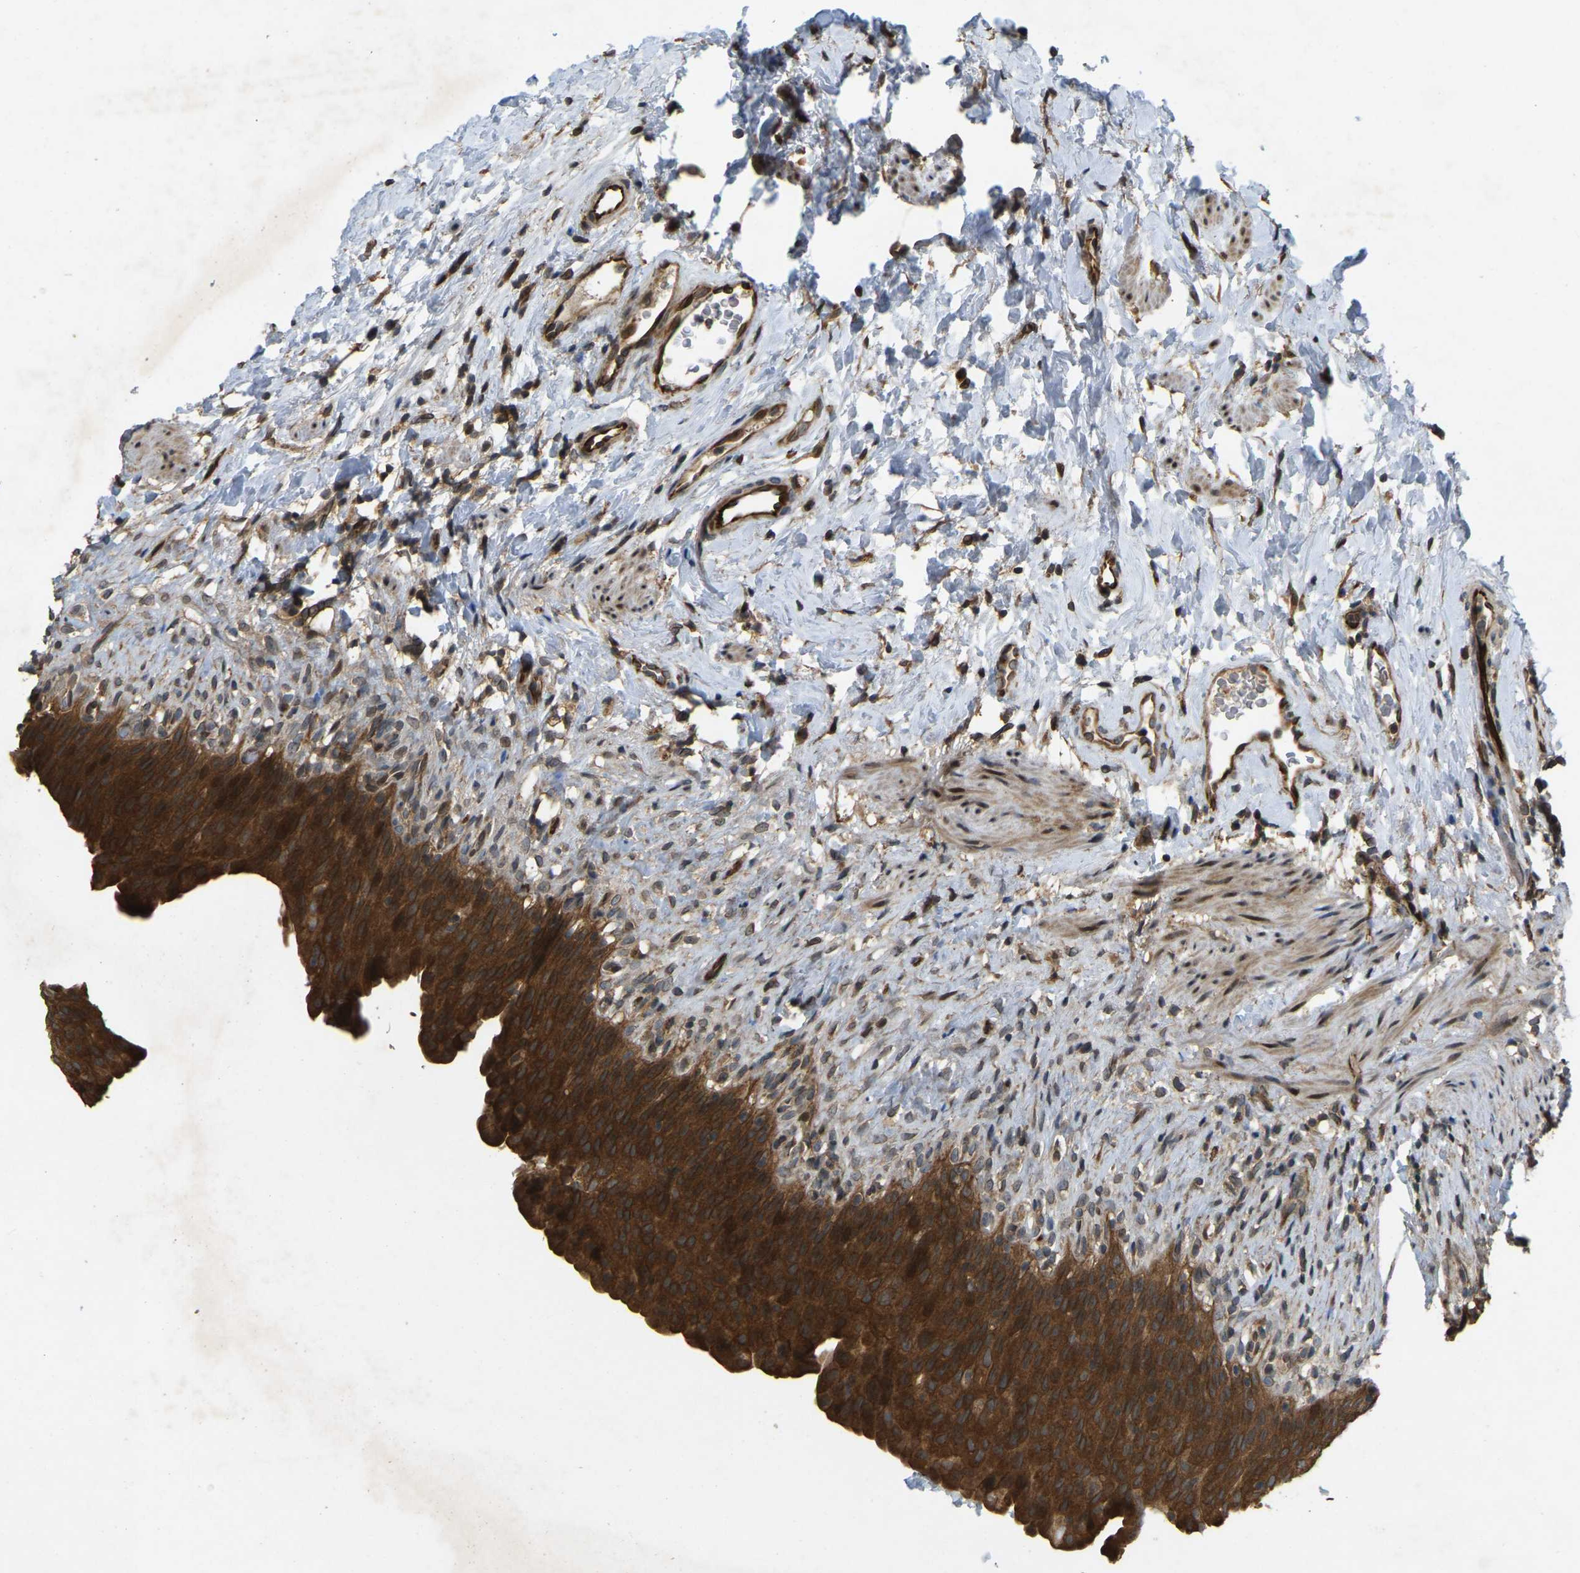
{"staining": {"intensity": "strong", "quantity": ">75%", "location": "cytoplasmic/membranous,nuclear"}, "tissue": "urinary bladder", "cell_type": "Urothelial cells", "image_type": "normal", "snomed": [{"axis": "morphology", "description": "Normal tissue, NOS"}, {"axis": "topography", "description": "Urinary bladder"}], "caption": "IHC of normal human urinary bladder exhibits high levels of strong cytoplasmic/membranous,nuclear staining in about >75% of urothelial cells.", "gene": "KIAA1549", "patient": {"sex": "female", "age": 79}}